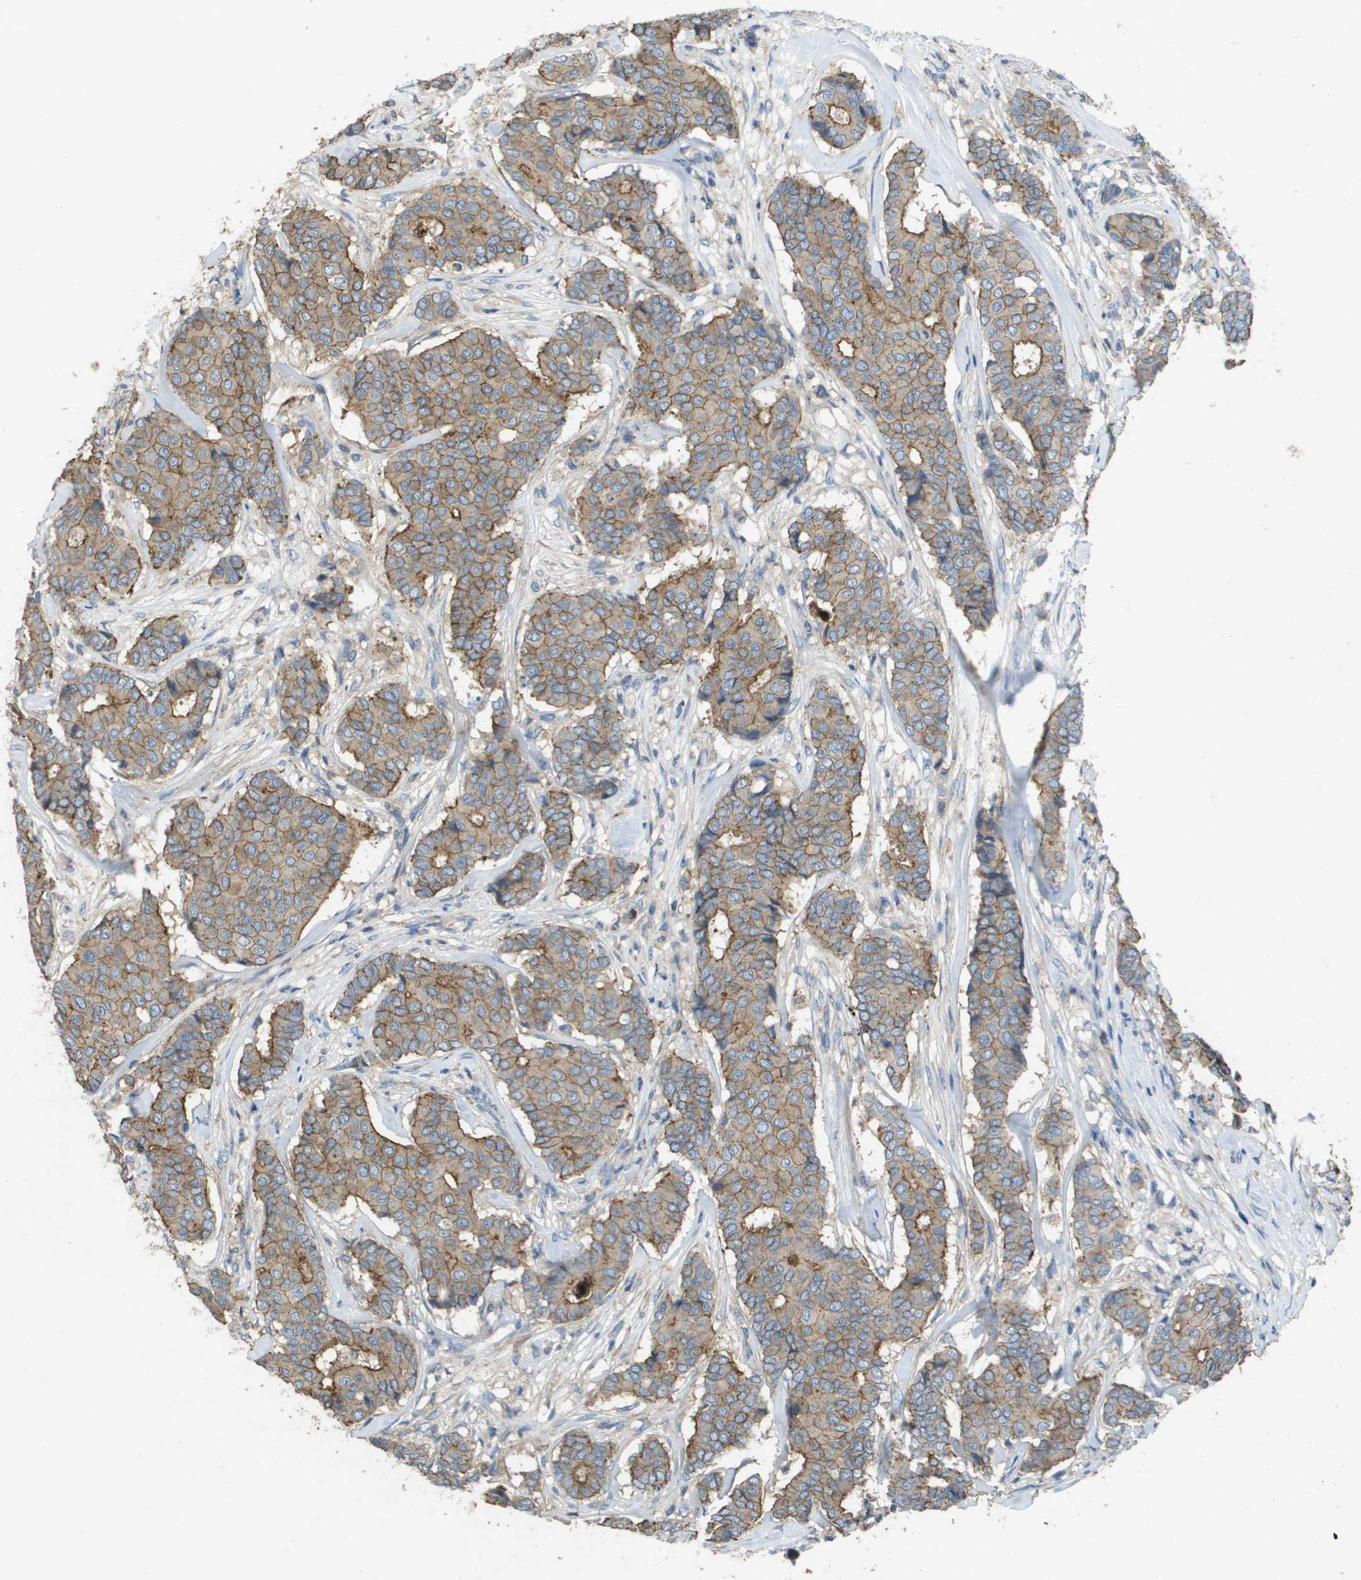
{"staining": {"intensity": "moderate", "quantity": ">75%", "location": "cytoplasmic/membranous"}, "tissue": "breast cancer", "cell_type": "Tumor cells", "image_type": "cancer", "snomed": [{"axis": "morphology", "description": "Duct carcinoma"}, {"axis": "topography", "description": "Breast"}], "caption": "An immunohistochemistry photomicrograph of tumor tissue is shown. Protein staining in brown shows moderate cytoplasmic/membranous positivity in breast intraductal carcinoma within tumor cells. (Stains: DAB (3,3'-diaminobenzidine) in brown, nuclei in blue, Microscopy: brightfield microscopy at high magnification).", "gene": "CLCA4", "patient": {"sex": "female", "age": 75}}